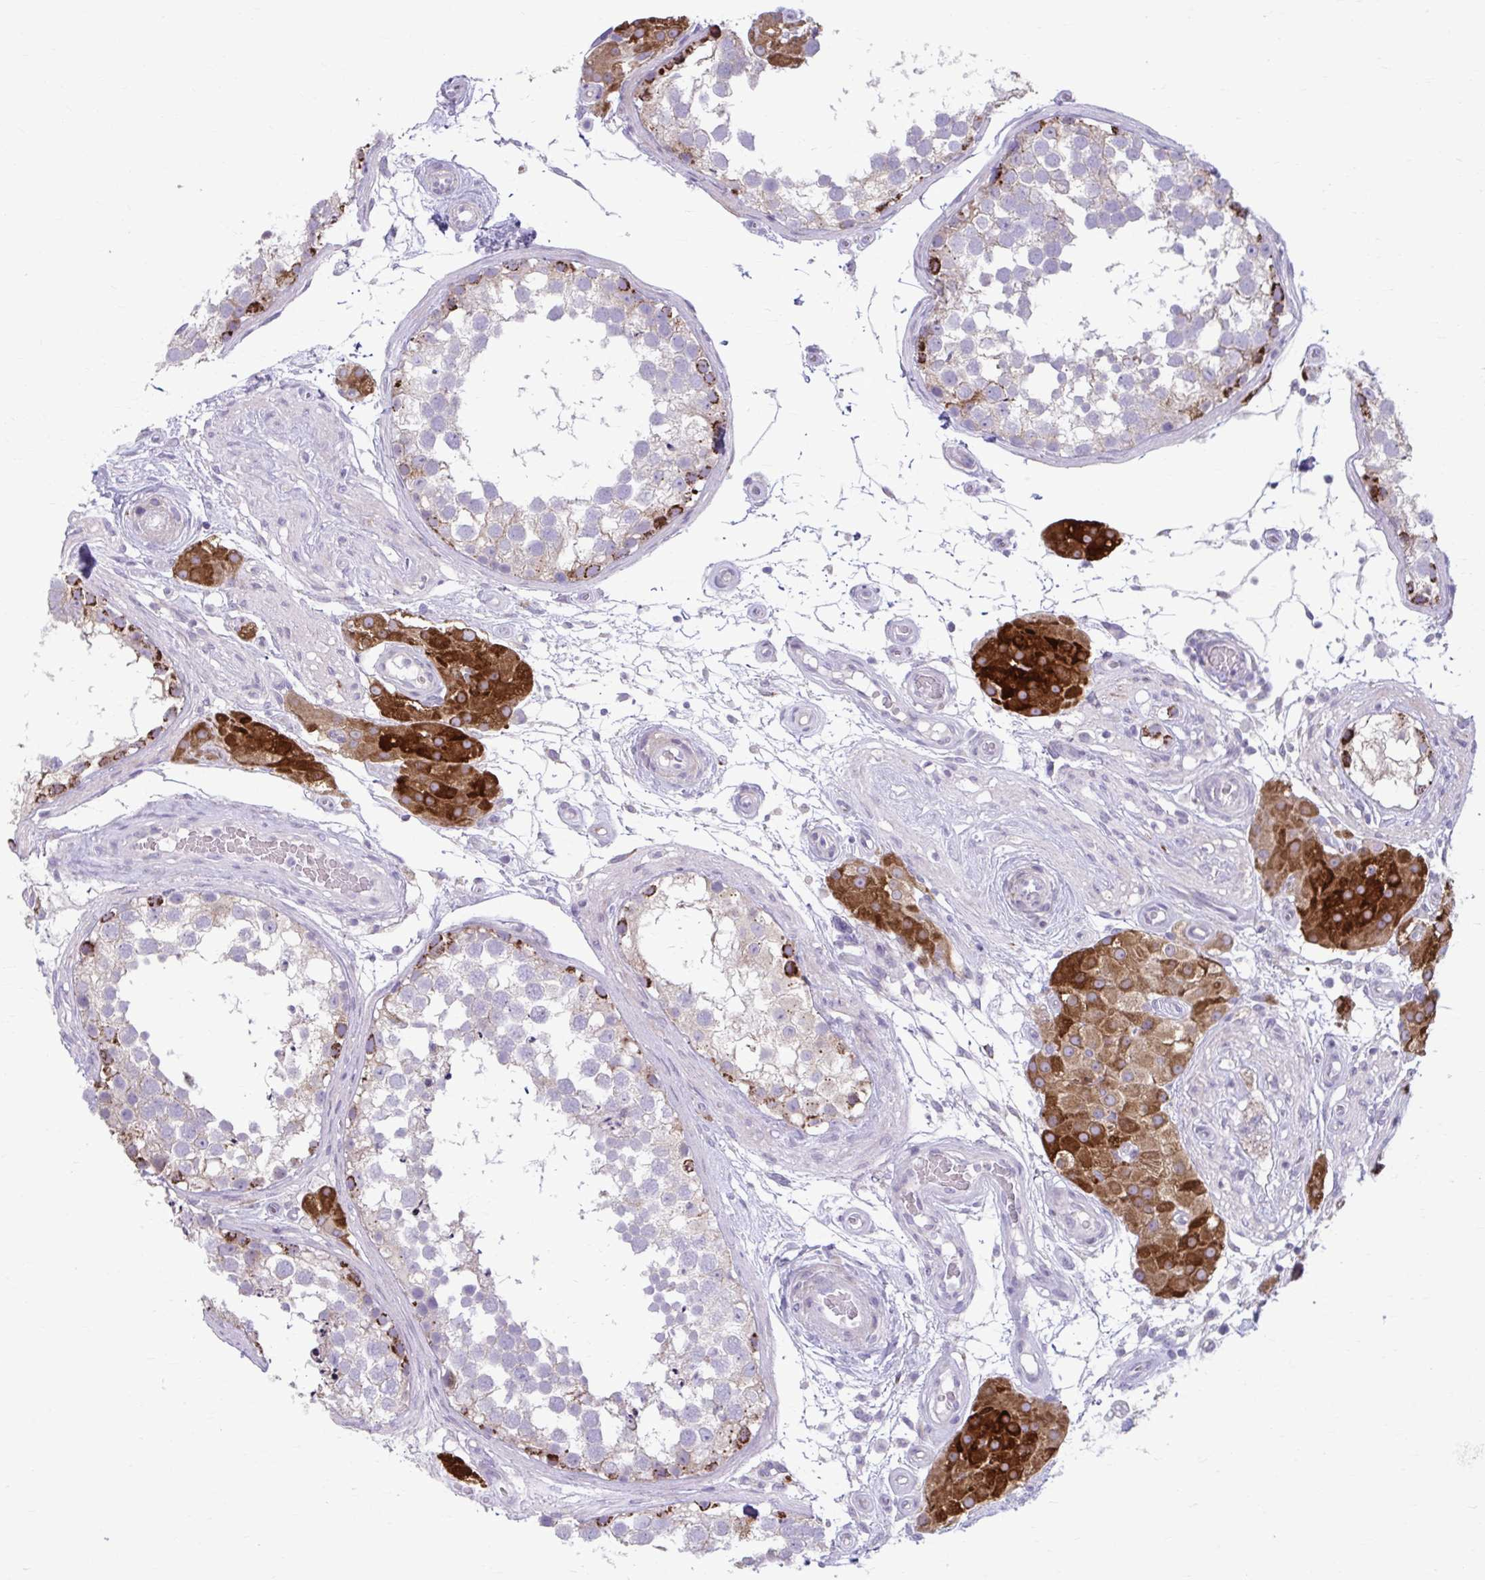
{"staining": {"intensity": "strong", "quantity": "<25%", "location": "cytoplasmic/membranous"}, "tissue": "testis", "cell_type": "Cells in seminiferous ducts", "image_type": "normal", "snomed": [{"axis": "morphology", "description": "Normal tissue, NOS"}, {"axis": "morphology", "description": "Seminoma, NOS"}, {"axis": "topography", "description": "Testis"}], "caption": "Approximately <25% of cells in seminiferous ducts in unremarkable human testis display strong cytoplasmic/membranous protein expression as visualized by brown immunohistochemical staining.", "gene": "MSMO1", "patient": {"sex": "male", "age": 65}}